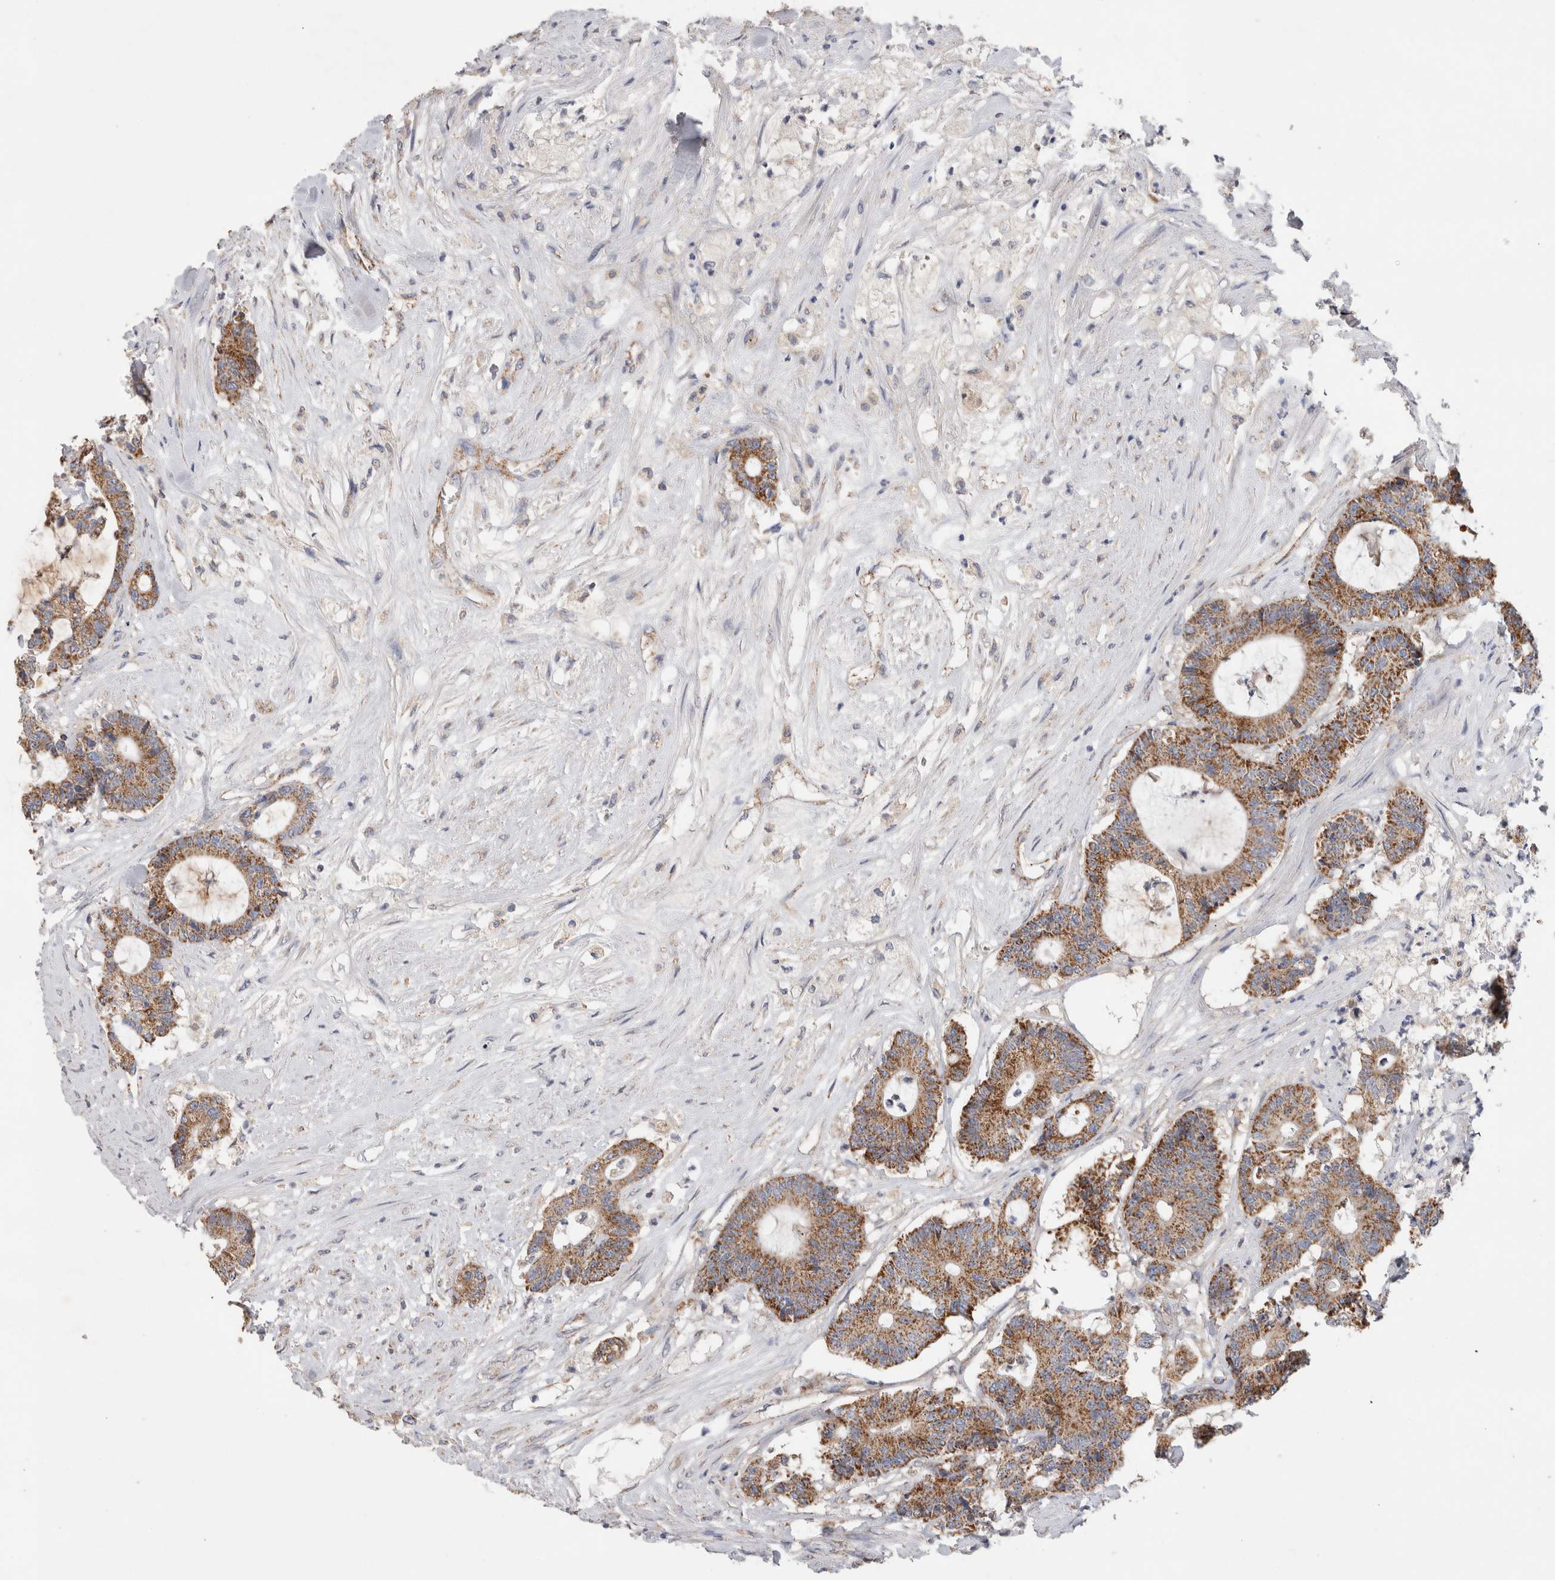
{"staining": {"intensity": "moderate", "quantity": ">75%", "location": "cytoplasmic/membranous"}, "tissue": "colorectal cancer", "cell_type": "Tumor cells", "image_type": "cancer", "snomed": [{"axis": "morphology", "description": "Adenocarcinoma, NOS"}, {"axis": "topography", "description": "Colon"}], "caption": "High-power microscopy captured an immunohistochemistry (IHC) photomicrograph of colorectal cancer (adenocarcinoma), revealing moderate cytoplasmic/membranous positivity in about >75% of tumor cells. The staining was performed using DAB to visualize the protein expression in brown, while the nuclei were stained in blue with hematoxylin (Magnification: 20x).", "gene": "IARS2", "patient": {"sex": "female", "age": 84}}